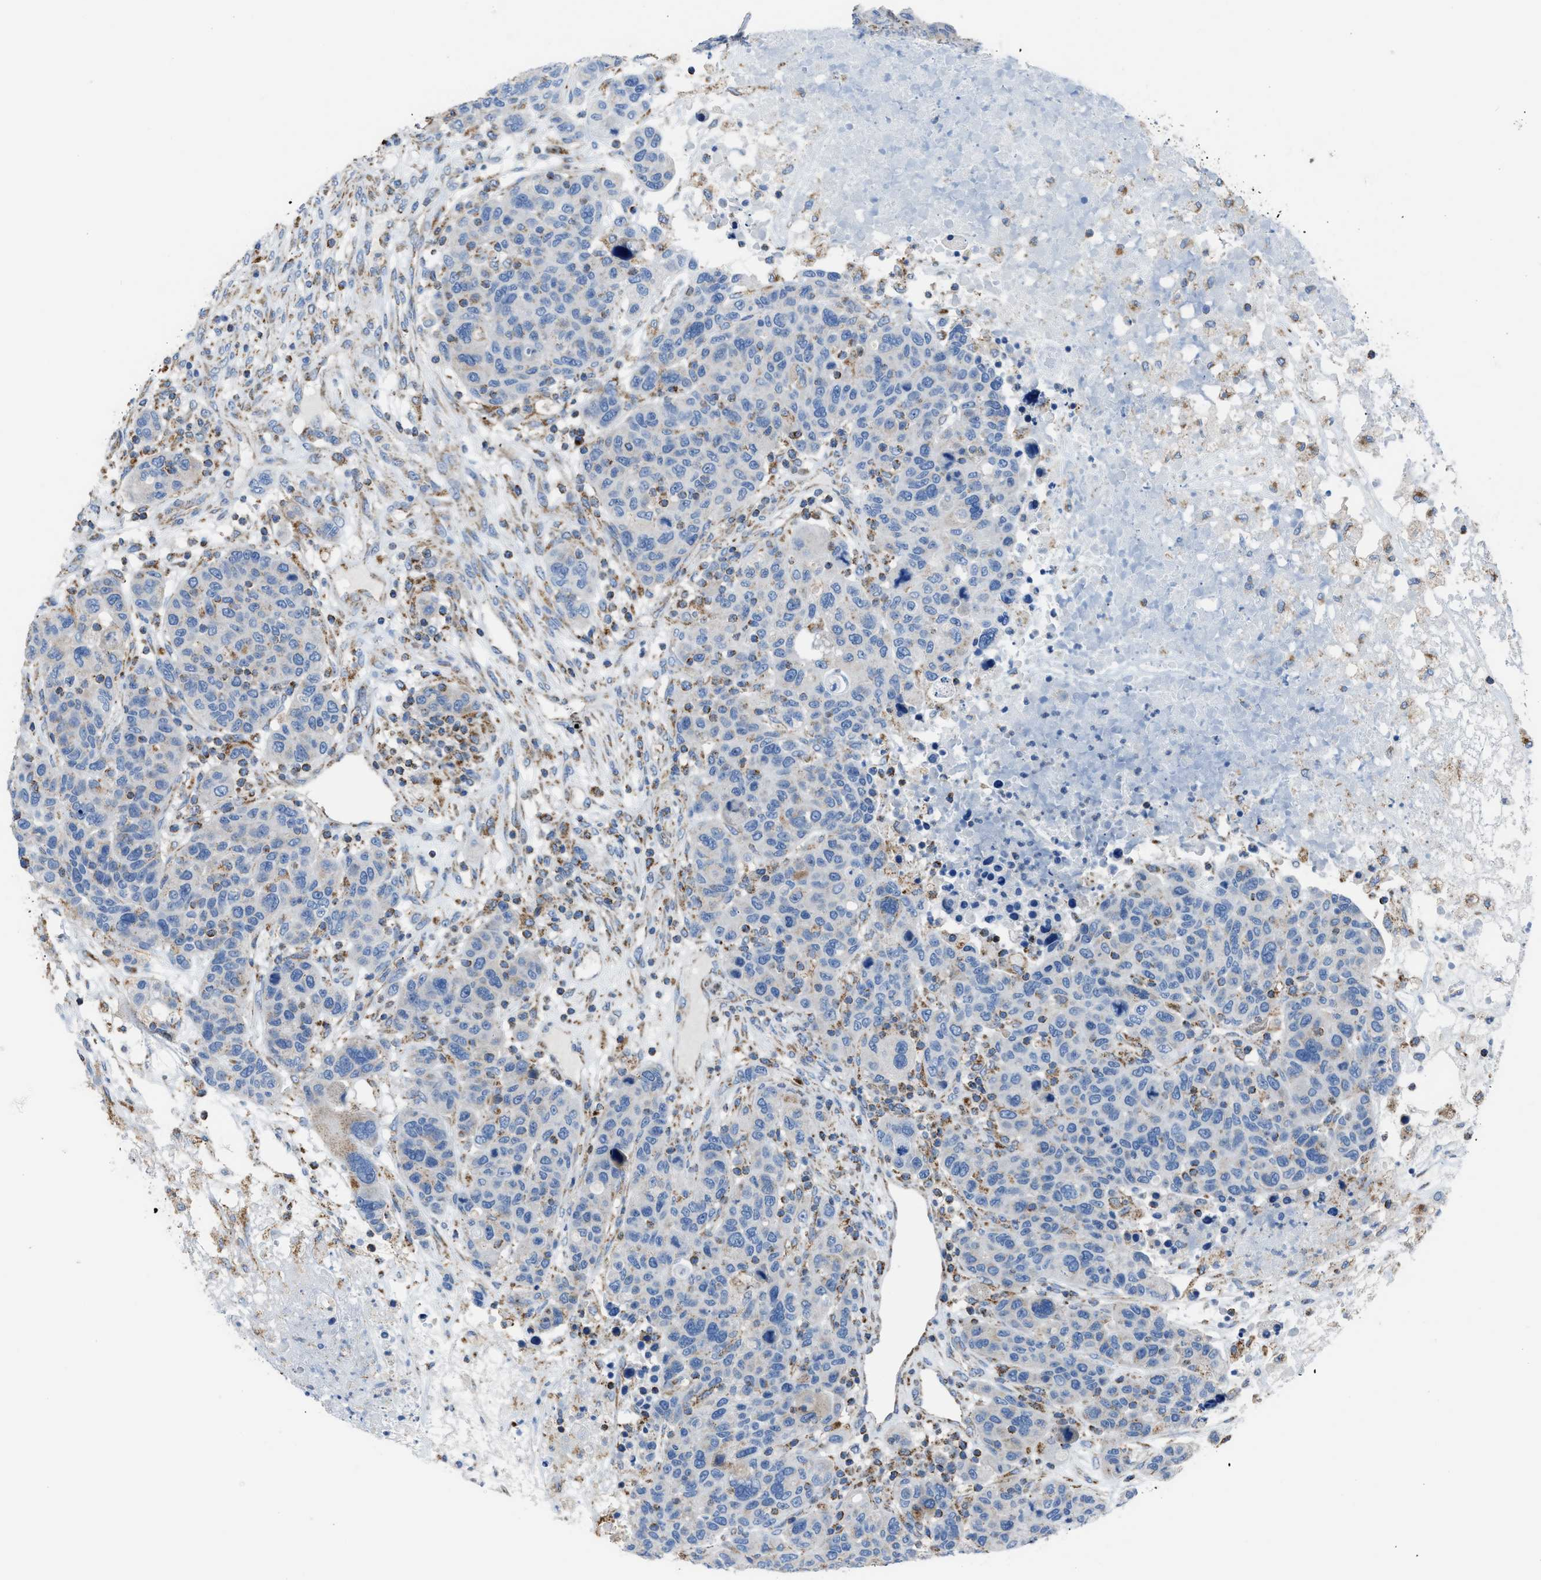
{"staining": {"intensity": "negative", "quantity": "none", "location": "none"}, "tissue": "breast cancer", "cell_type": "Tumor cells", "image_type": "cancer", "snomed": [{"axis": "morphology", "description": "Duct carcinoma"}, {"axis": "topography", "description": "Breast"}], "caption": "Immunohistochemistry histopathology image of neoplastic tissue: human breast invasive ductal carcinoma stained with DAB shows no significant protein positivity in tumor cells.", "gene": "ETFB", "patient": {"sex": "female", "age": 37}}